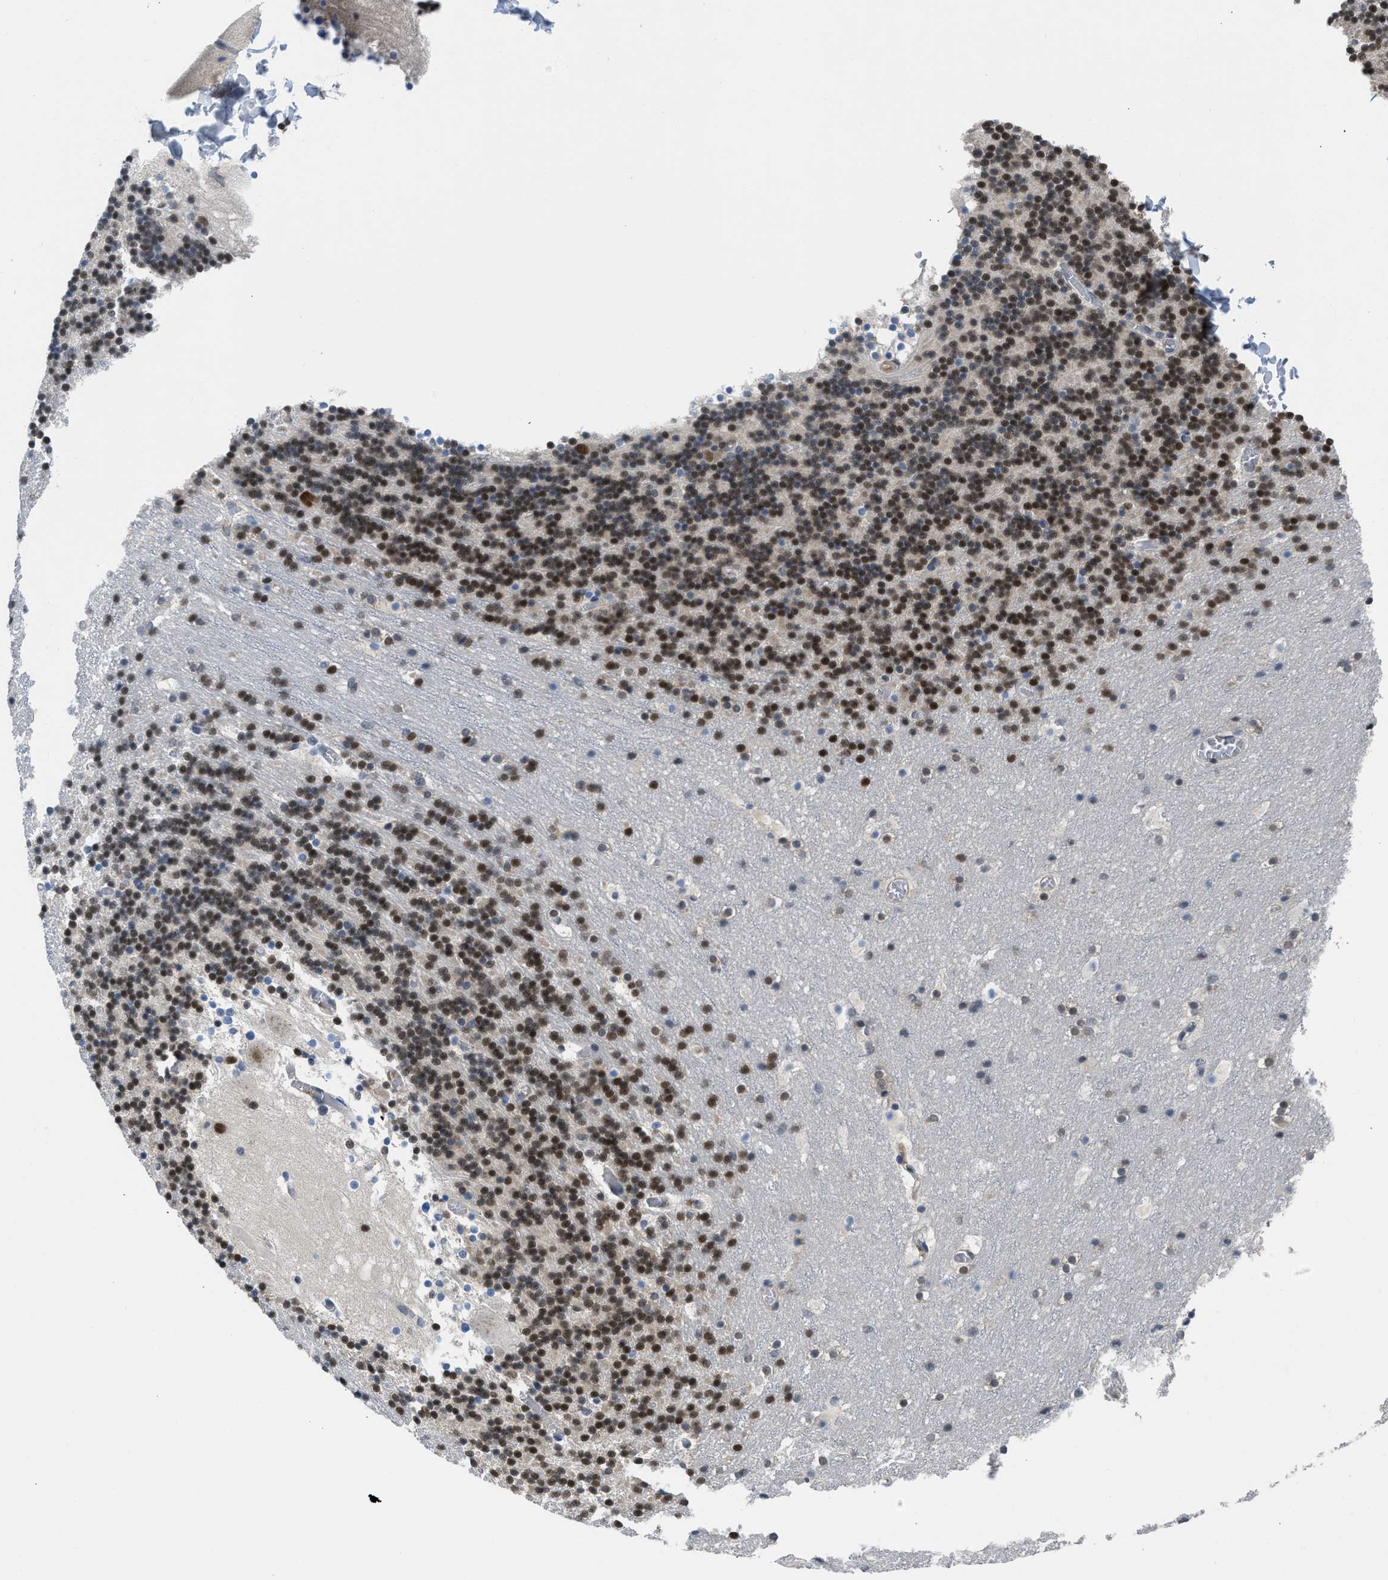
{"staining": {"intensity": "strong", "quantity": ">75%", "location": "nuclear"}, "tissue": "cerebellum", "cell_type": "Cells in granular layer", "image_type": "normal", "snomed": [{"axis": "morphology", "description": "Normal tissue, NOS"}, {"axis": "topography", "description": "Cerebellum"}], "caption": "Cerebellum stained with a brown dye displays strong nuclear positive positivity in approximately >75% of cells in granular layer.", "gene": "TERF2IP", "patient": {"sex": "male", "age": 45}}